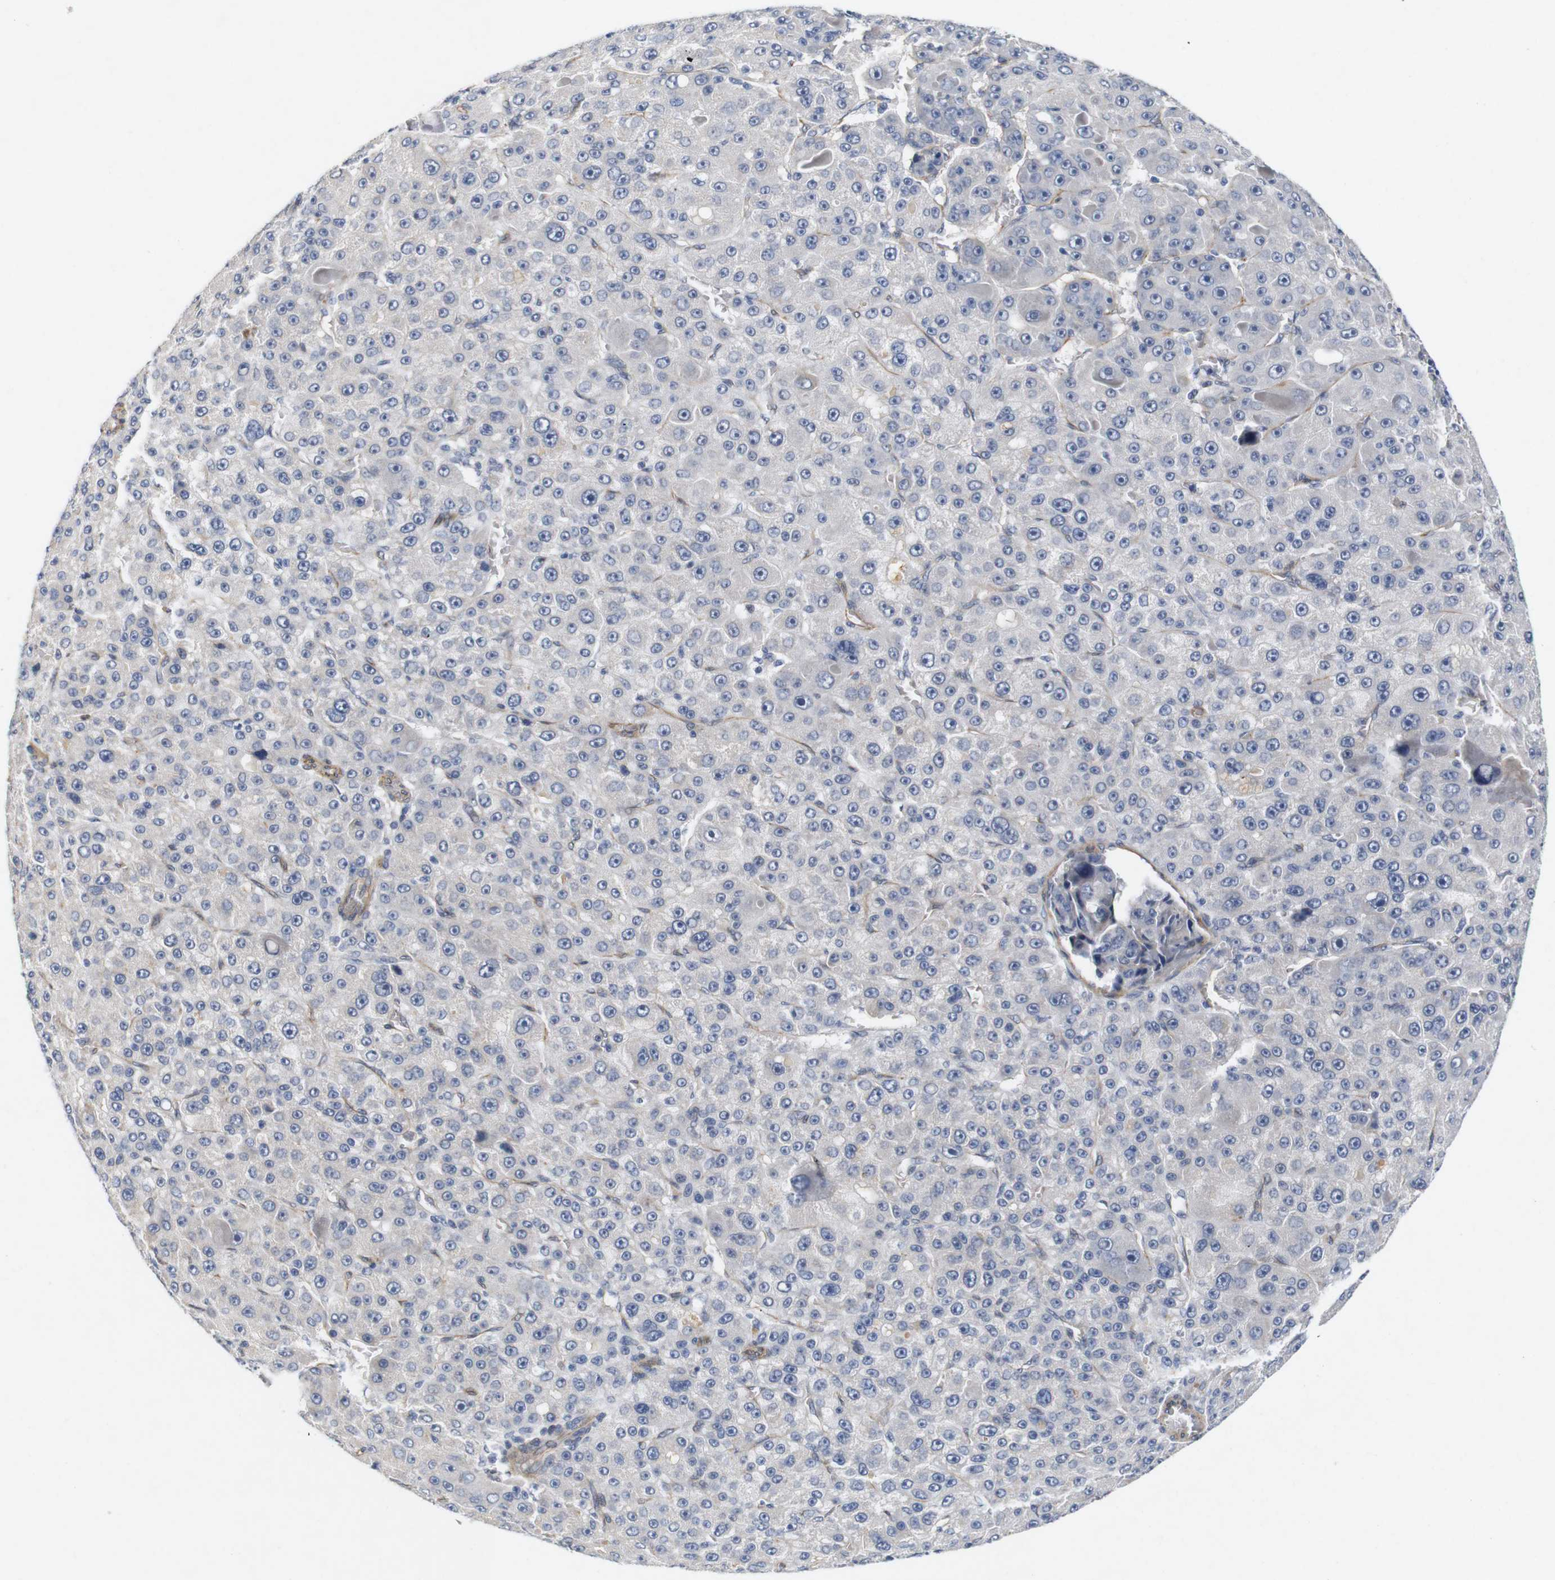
{"staining": {"intensity": "negative", "quantity": "none", "location": "none"}, "tissue": "liver cancer", "cell_type": "Tumor cells", "image_type": "cancer", "snomed": [{"axis": "morphology", "description": "Carcinoma, Hepatocellular, NOS"}, {"axis": "topography", "description": "Liver"}], "caption": "Protein analysis of liver hepatocellular carcinoma demonstrates no significant positivity in tumor cells. Nuclei are stained in blue.", "gene": "CYB561", "patient": {"sex": "male", "age": 76}}